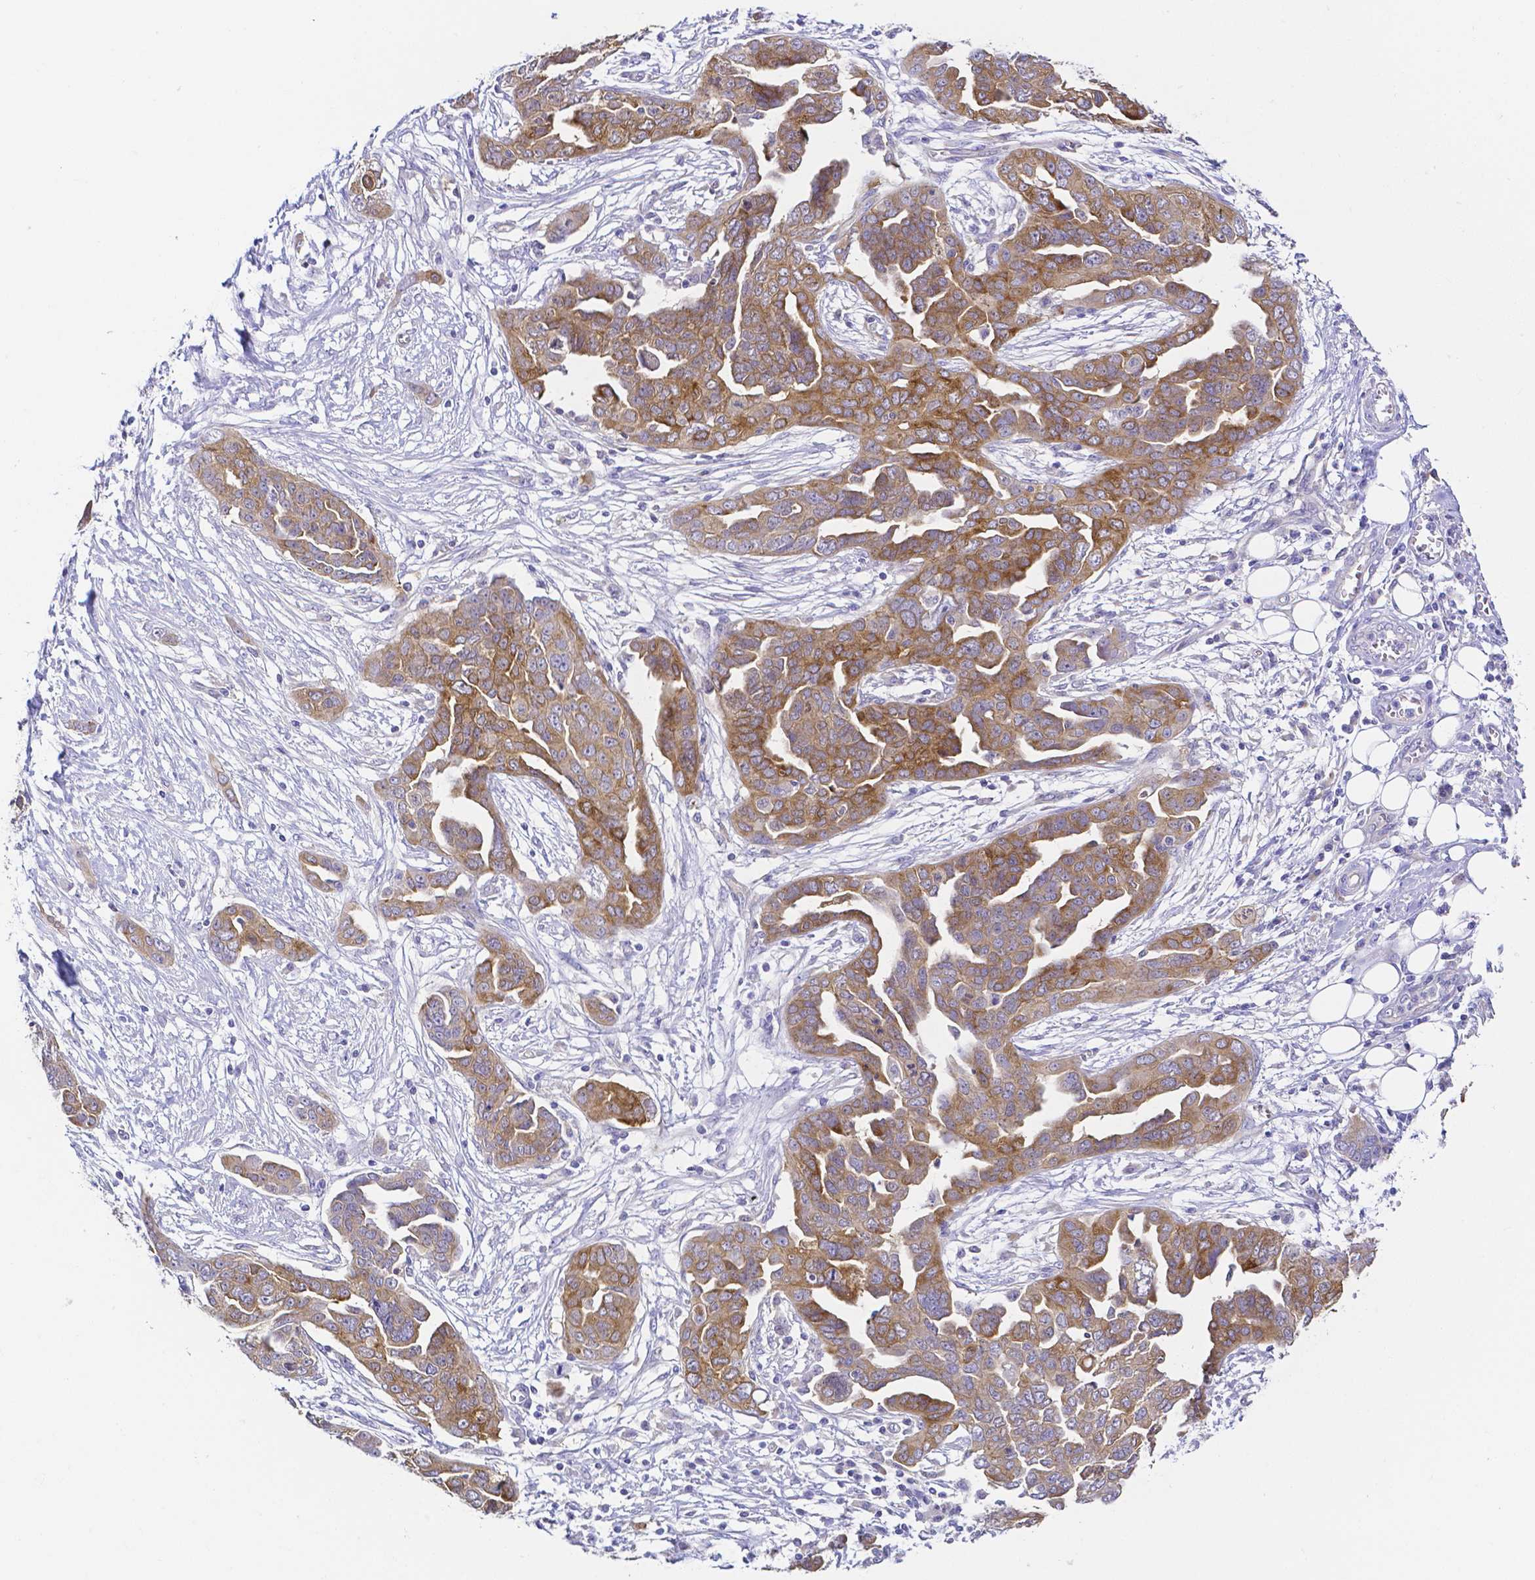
{"staining": {"intensity": "moderate", "quantity": ">75%", "location": "cytoplasmic/membranous"}, "tissue": "ovarian cancer", "cell_type": "Tumor cells", "image_type": "cancer", "snomed": [{"axis": "morphology", "description": "Cystadenocarcinoma, serous, NOS"}, {"axis": "topography", "description": "Ovary"}], "caption": "Immunohistochemical staining of human ovarian cancer reveals moderate cytoplasmic/membranous protein expression in approximately >75% of tumor cells.", "gene": "PKP3", "patient": {"sex": "female", "age": 59}}